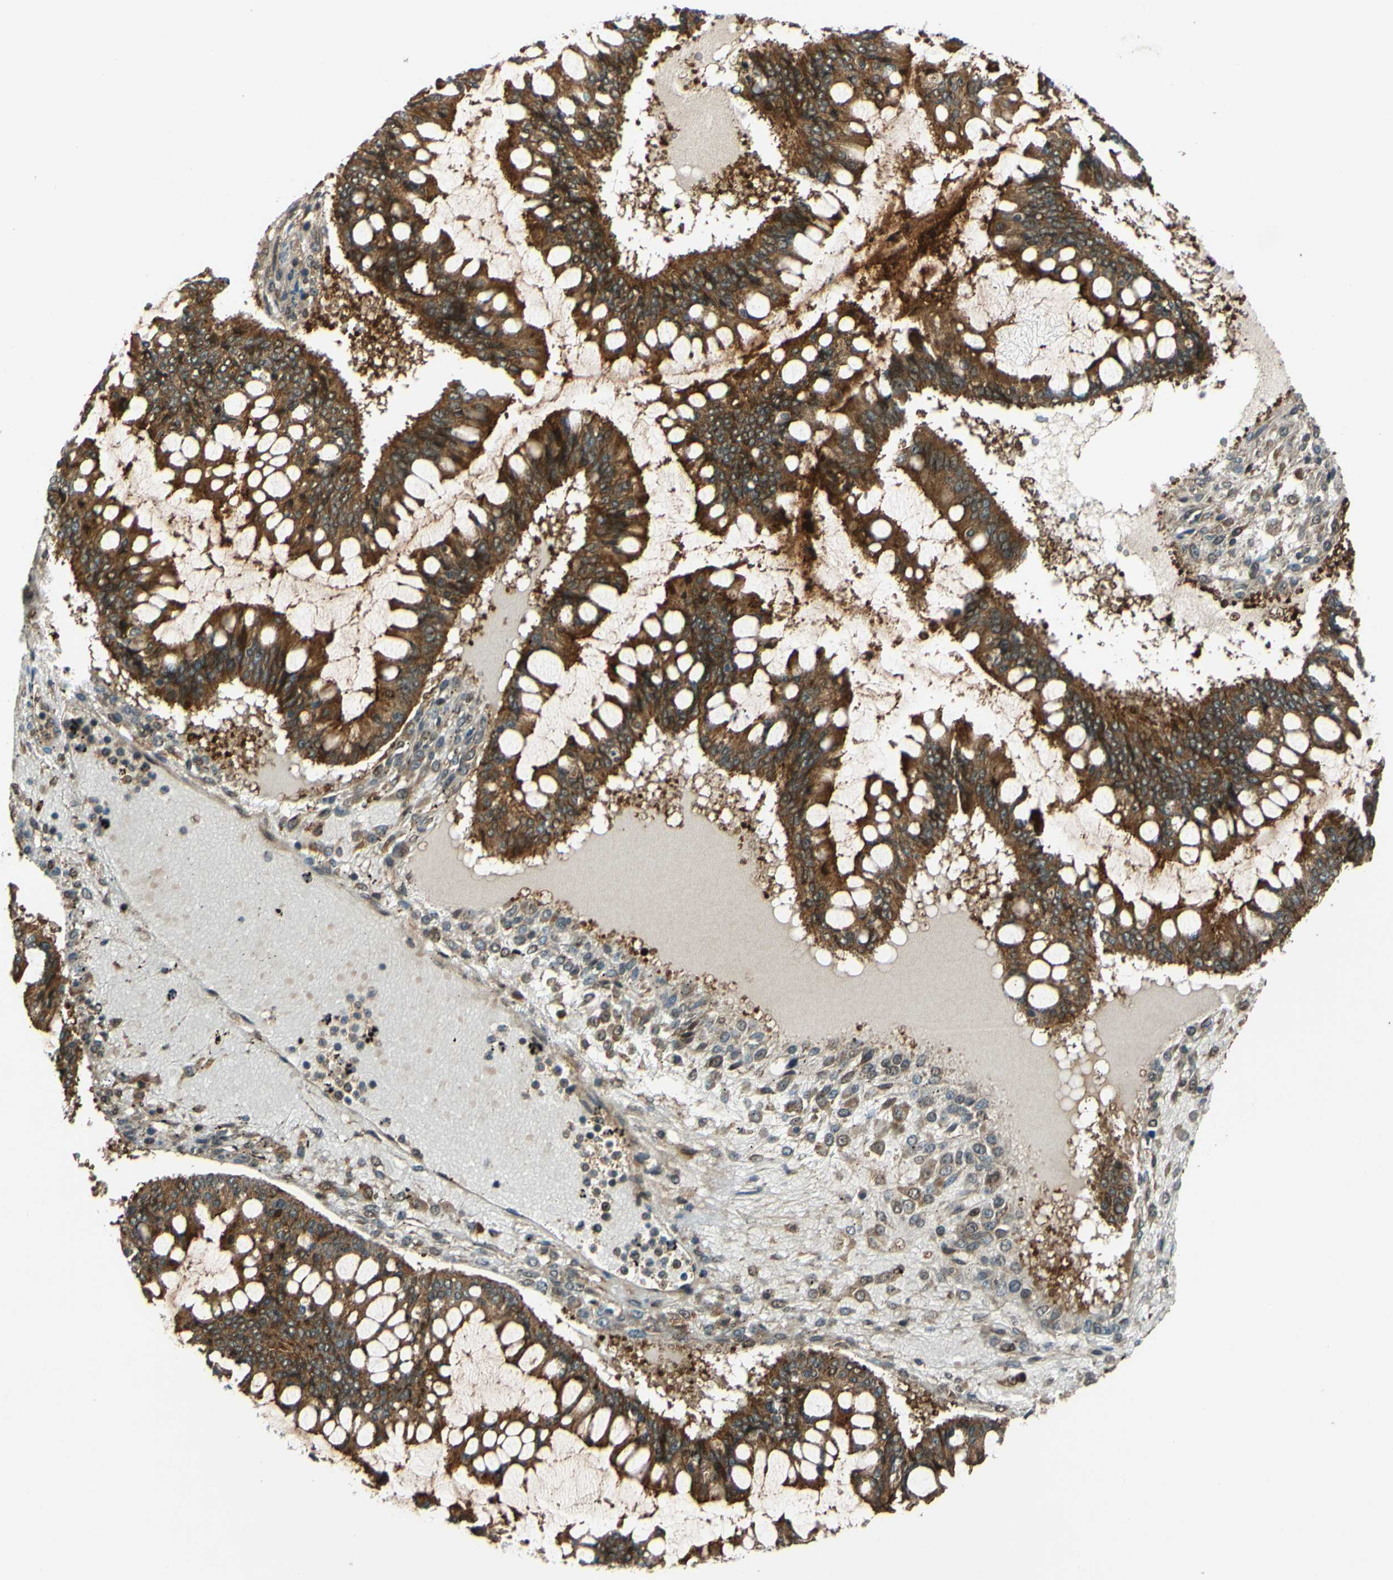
{"staining": {"intensity": "strong", "quantity": ">75%", "location": "cytoplasmic/membranous"}, "tissue": "ovarian cancer", "cell_type": "Tumor cells", "image_type": "cancer", "snomed": [{"axis": "morphology", "description": "Cystadenocarcinoma, mucinous, NOS"}, {"axis": "topography", "description": "Ovary"}], "caption": "There is high levels of strong cytoplasmic/membranous expression in tumor cells of ovarian cancer, as demonstrated by immunohistochemical staining (brown color).", "gene": "ABCC8", "patient": {"sex": "female", "age": 73}}